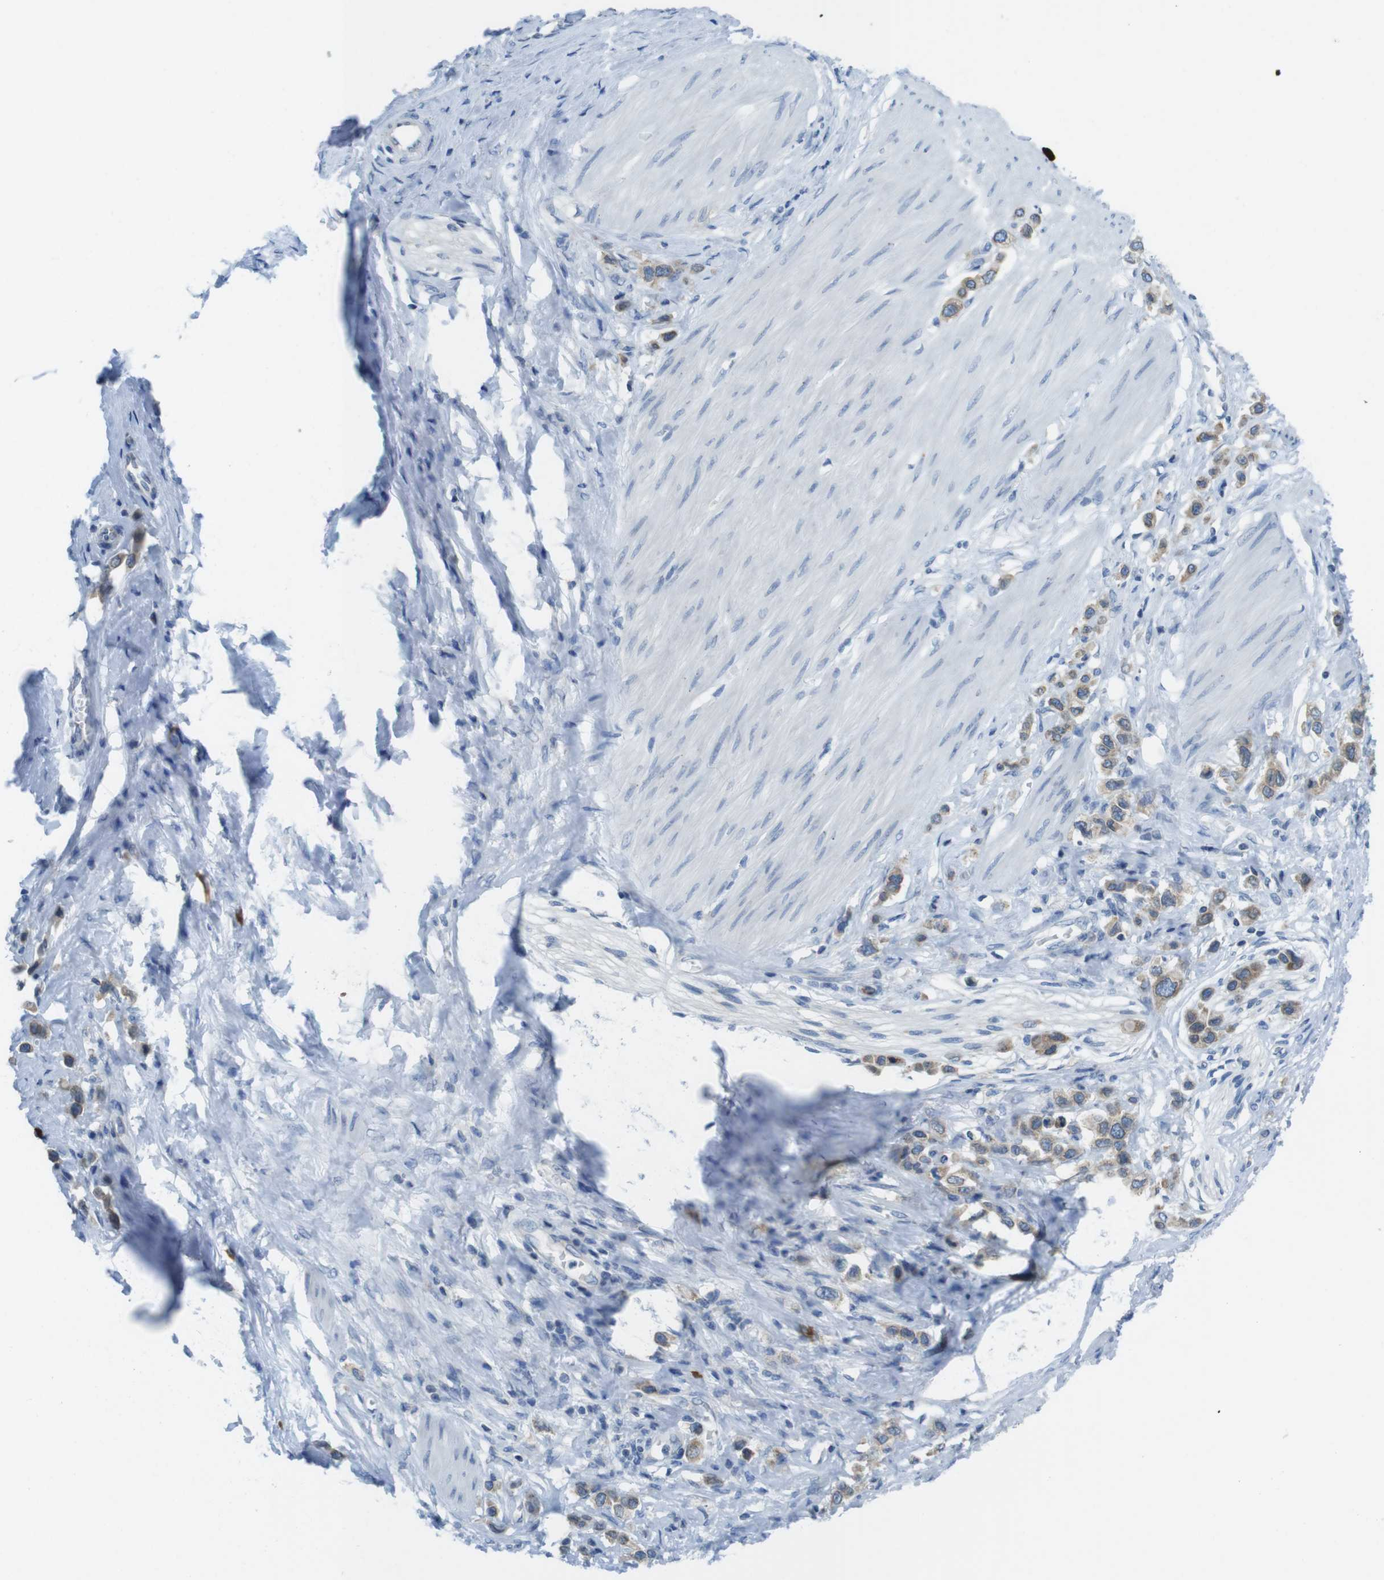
{"staining": {"intensity": "weak", "quantity": ">75%", "location": "cytoplasmic/membranous"}, "tissue": "stomach cancer", "cell_type": "Tumor cells", "image_type": "cancer", "snomed": [{"axis": "morphology", "description": "Adenocarcinoma, NOS"}, {"axis": "topography", "description": "Stomach"}], "caption": "Weak cytoplasmic/membranous positivity is seen in approximately >75% of tumor cells in adenocarcinoma (stomach).", "gene": "CLPTM1L", "patient": {"sex": "female", "age": 65}}